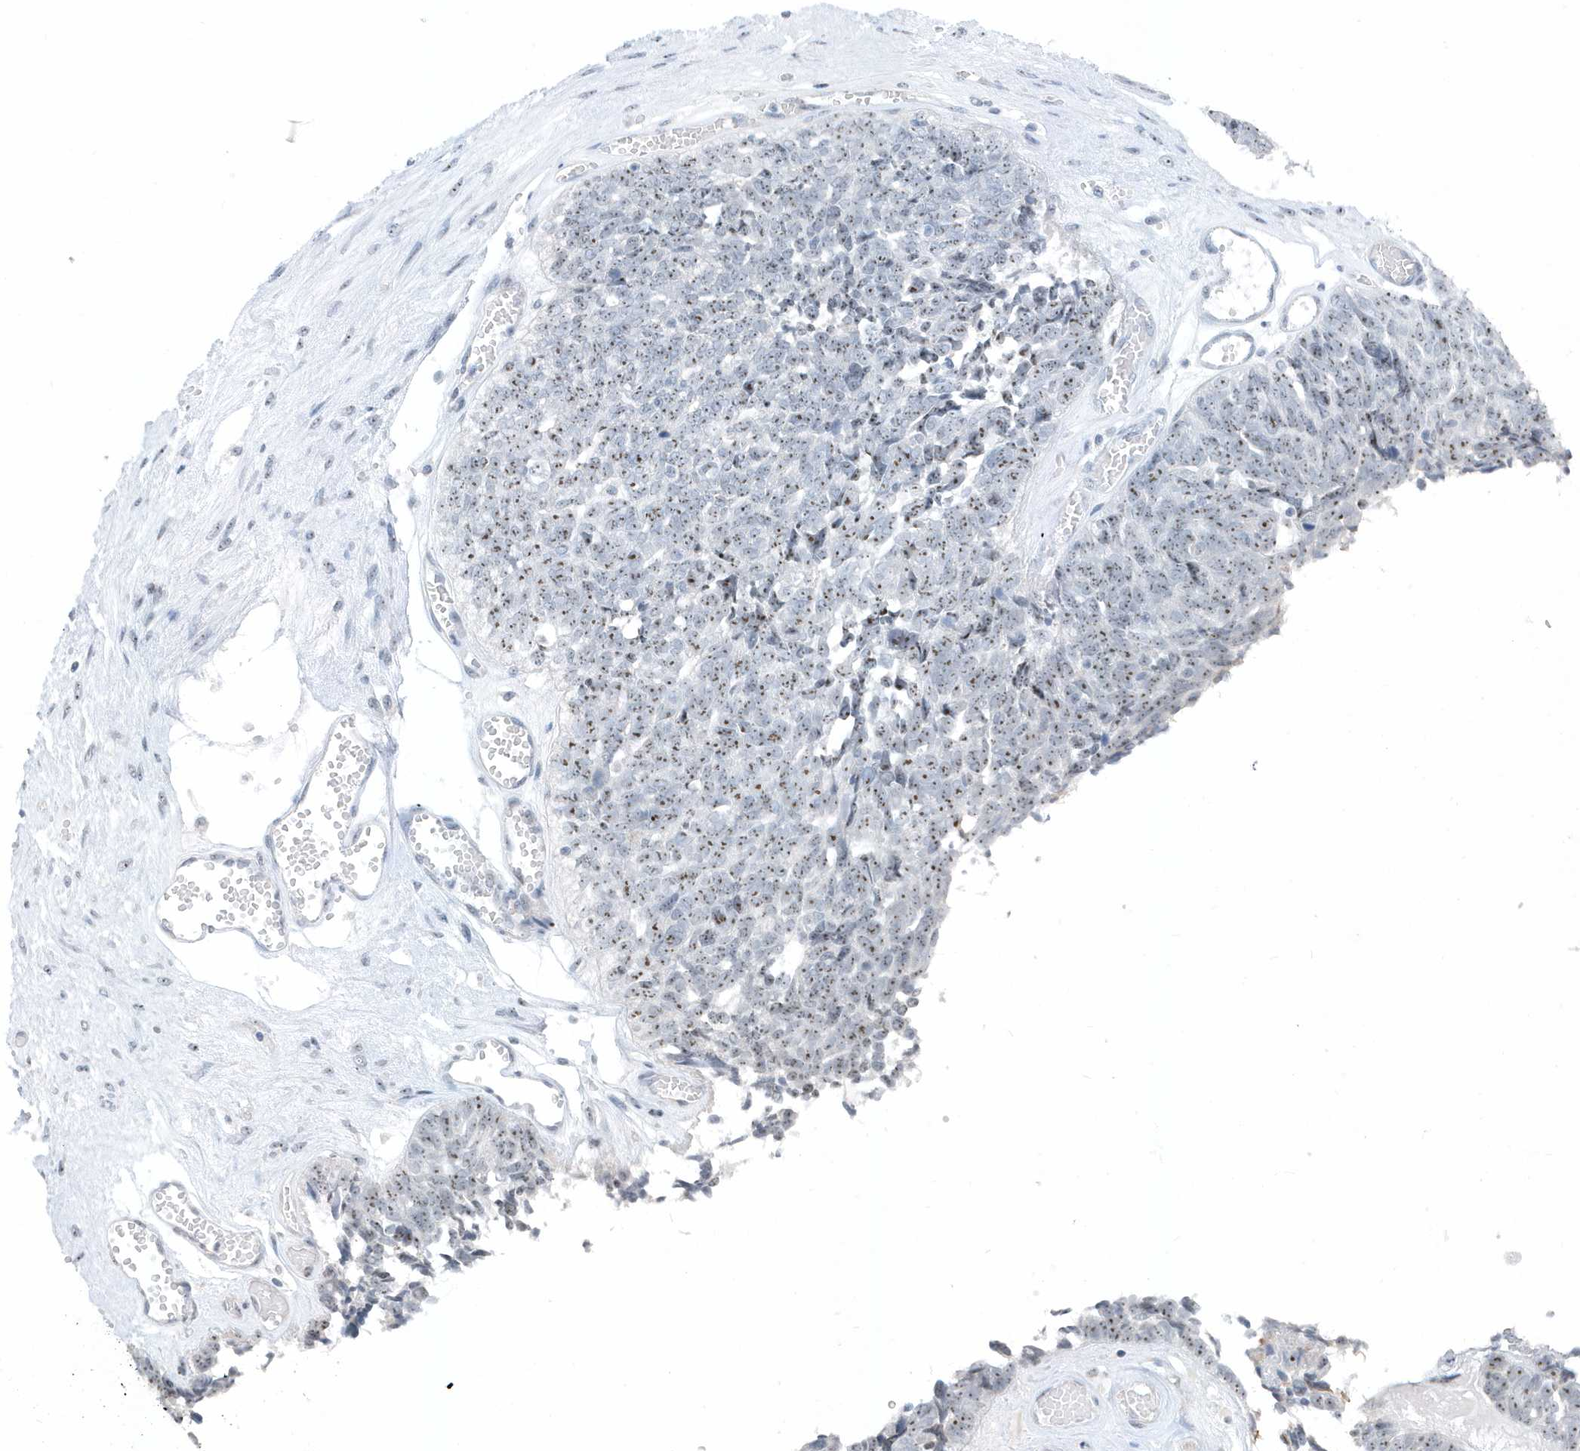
{"staining": {"intensity": "moderate", "quantity": "<25%", "location": "nuclear"}, "tissue": "ovarian cancer", "cell_type": "Tumor cells", "image_type": "cancer", "snomed": [{"axis": "morphology", "description": "Cystadenocarcinoma, serous, NOS"}, {"axis": "topography", "description": "Ovary"}], "caption": "Immunohistochemical staining of serous cystadenocarcinoma (ovarian) shows moderate nuclear protein expression in about <25% of tumor cells.", "gene": "RPF2", "patient": {"sex": "female", "age": 79}}